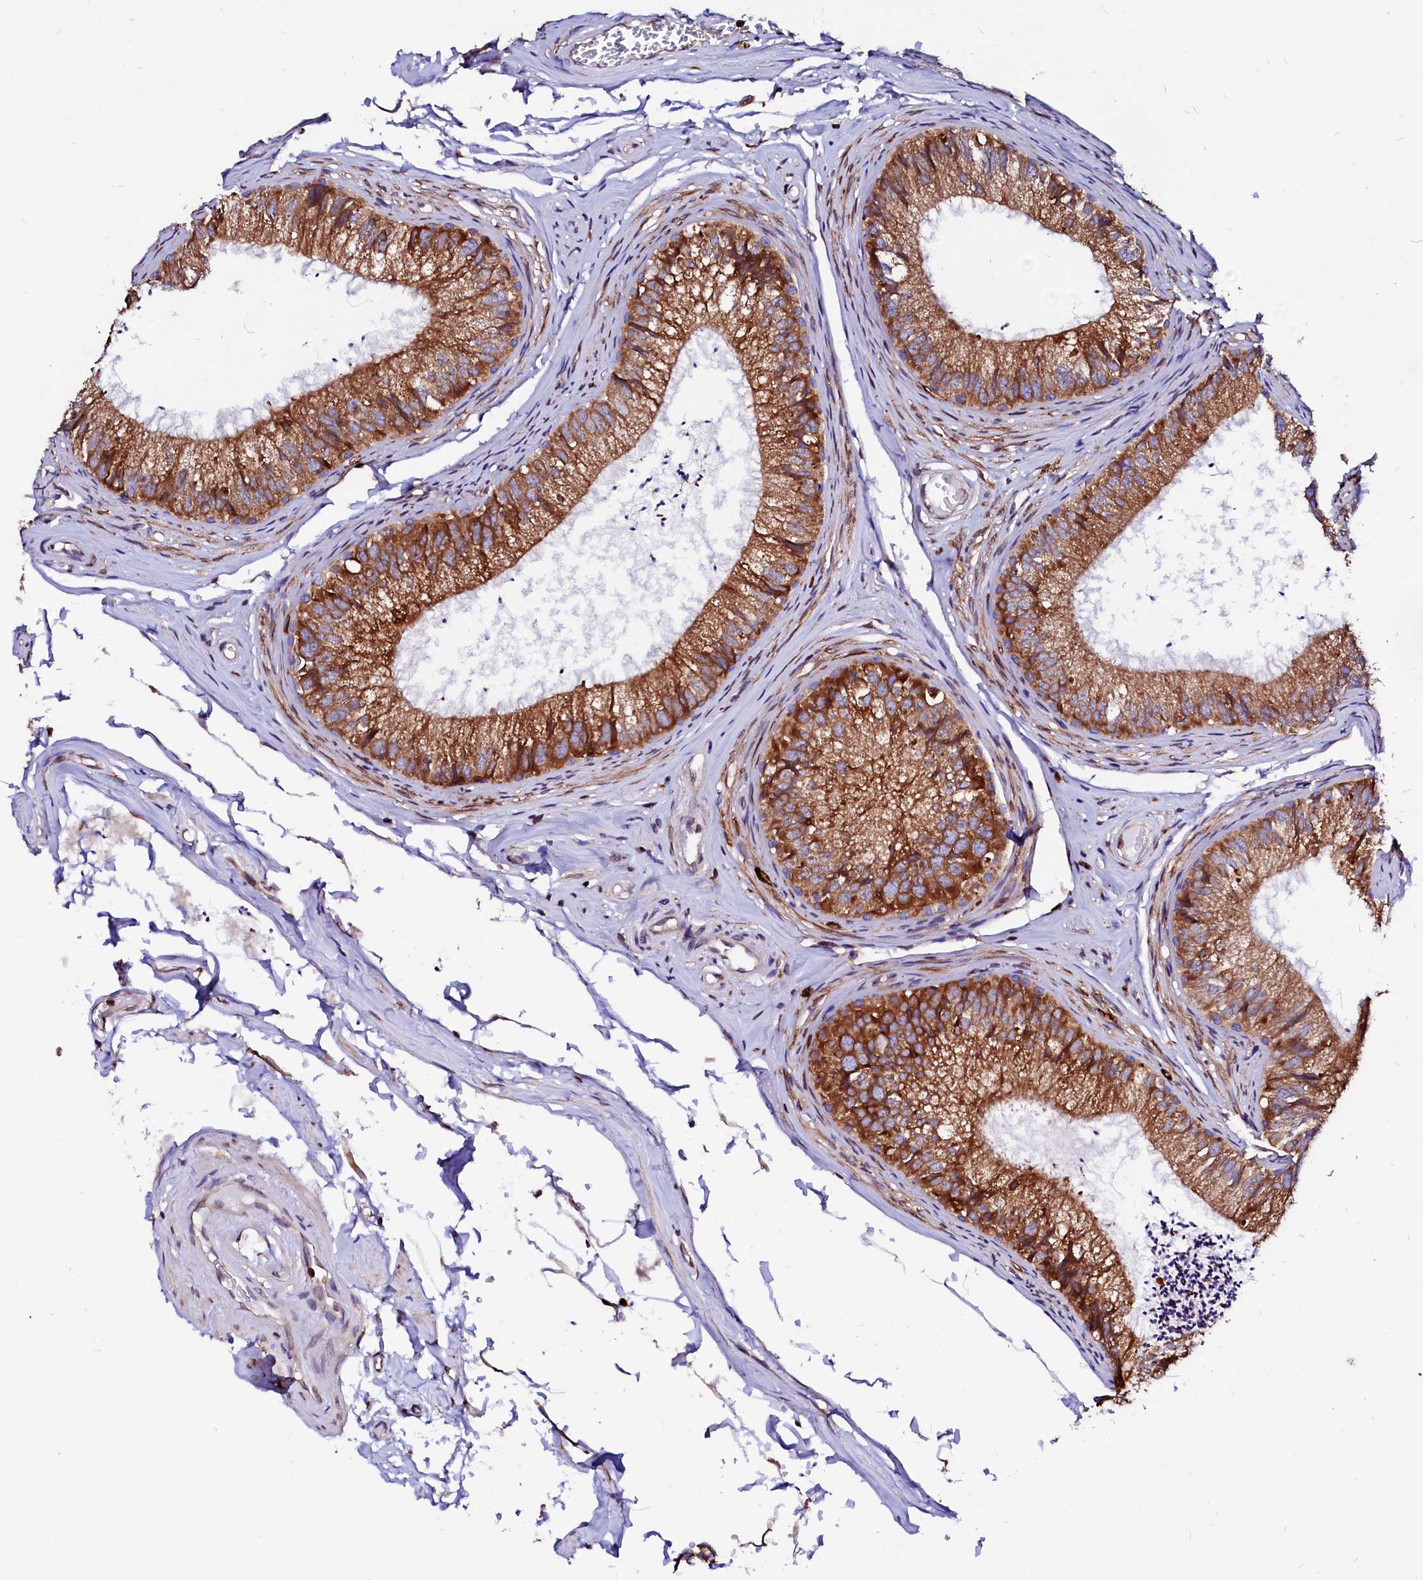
{"staining": {"intensity": "strong", "quantity": ">75%", "location": "cytoplasmic/membranous"}, "tissue": "epididymis", "cell_type": "Glandular cells", "image_type": "normal", "snomed": [{"axis": "morphology", "description": "Normal tissue, NOS"}, {"axis": "topography", "description": "Epididymis"}], "caption": "The immunohistochemical stain highlights strong cytoplasmic/membranous staining in glandular cells of benign epididymis.", "gene": "DERL1", "patient": {"sex": "male", "age": 79}}